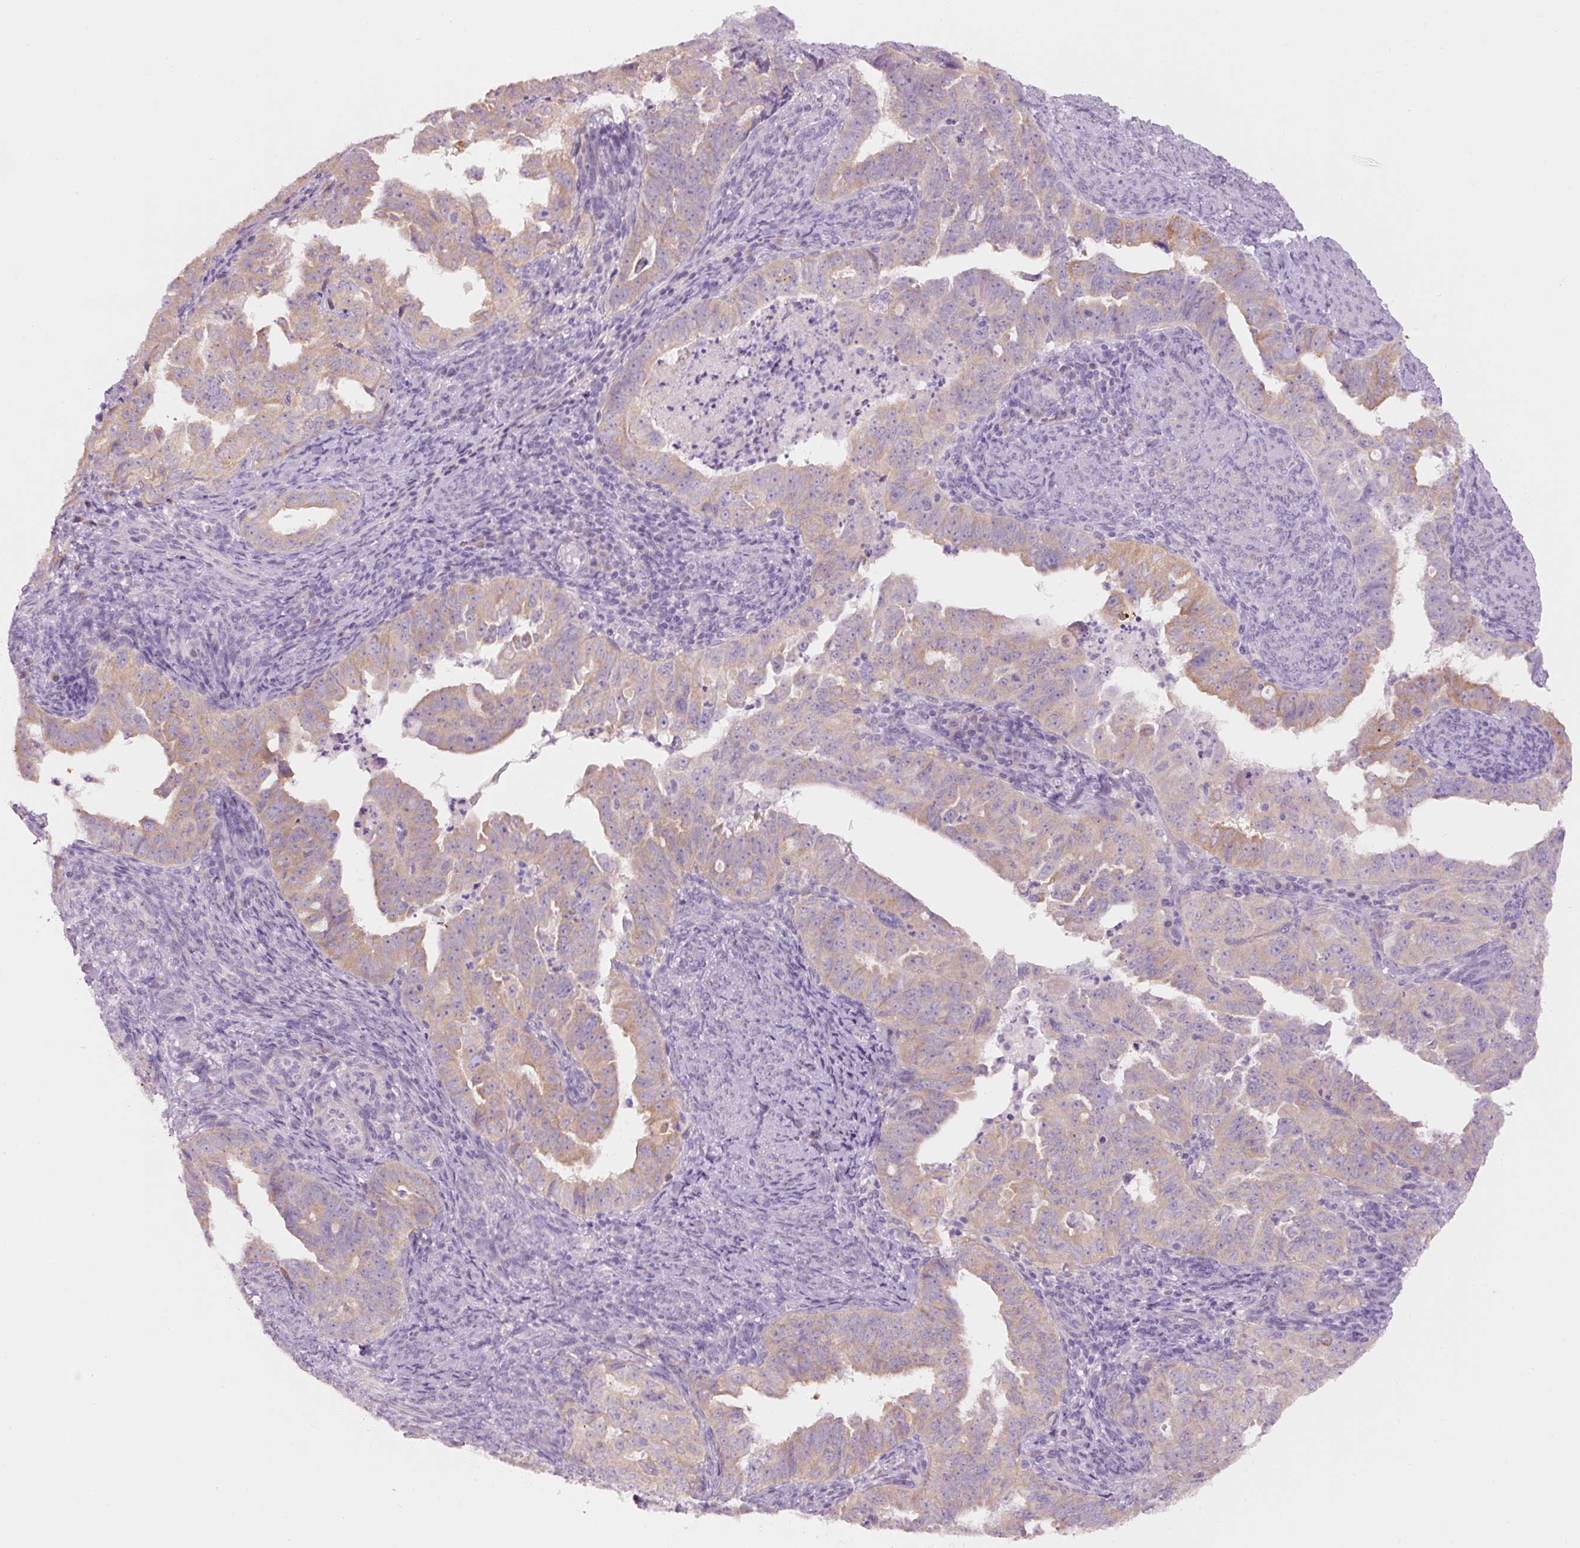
{"staining": {"intensity": "weak", "quantity": "25%-75%", "location": "cytoplasmic/membranous"}, "tissue": "endometrial cancer", "cell_type": "Tumor cells", "image_type": "cancer", "snomed": [{"axis": "morphology", "description": "Adenocarcinoma, NOS"}, {"axis": "topography", "description": "Endometrium"}], "caption": "A histopathology image of endometrial adenocarcinoma stained for a protein exhibits weak cytoplasmic/membranous brown staining in tumor cells.", "gene": "PDXDC1", "patient": {"sex": "female", "age": 65}}